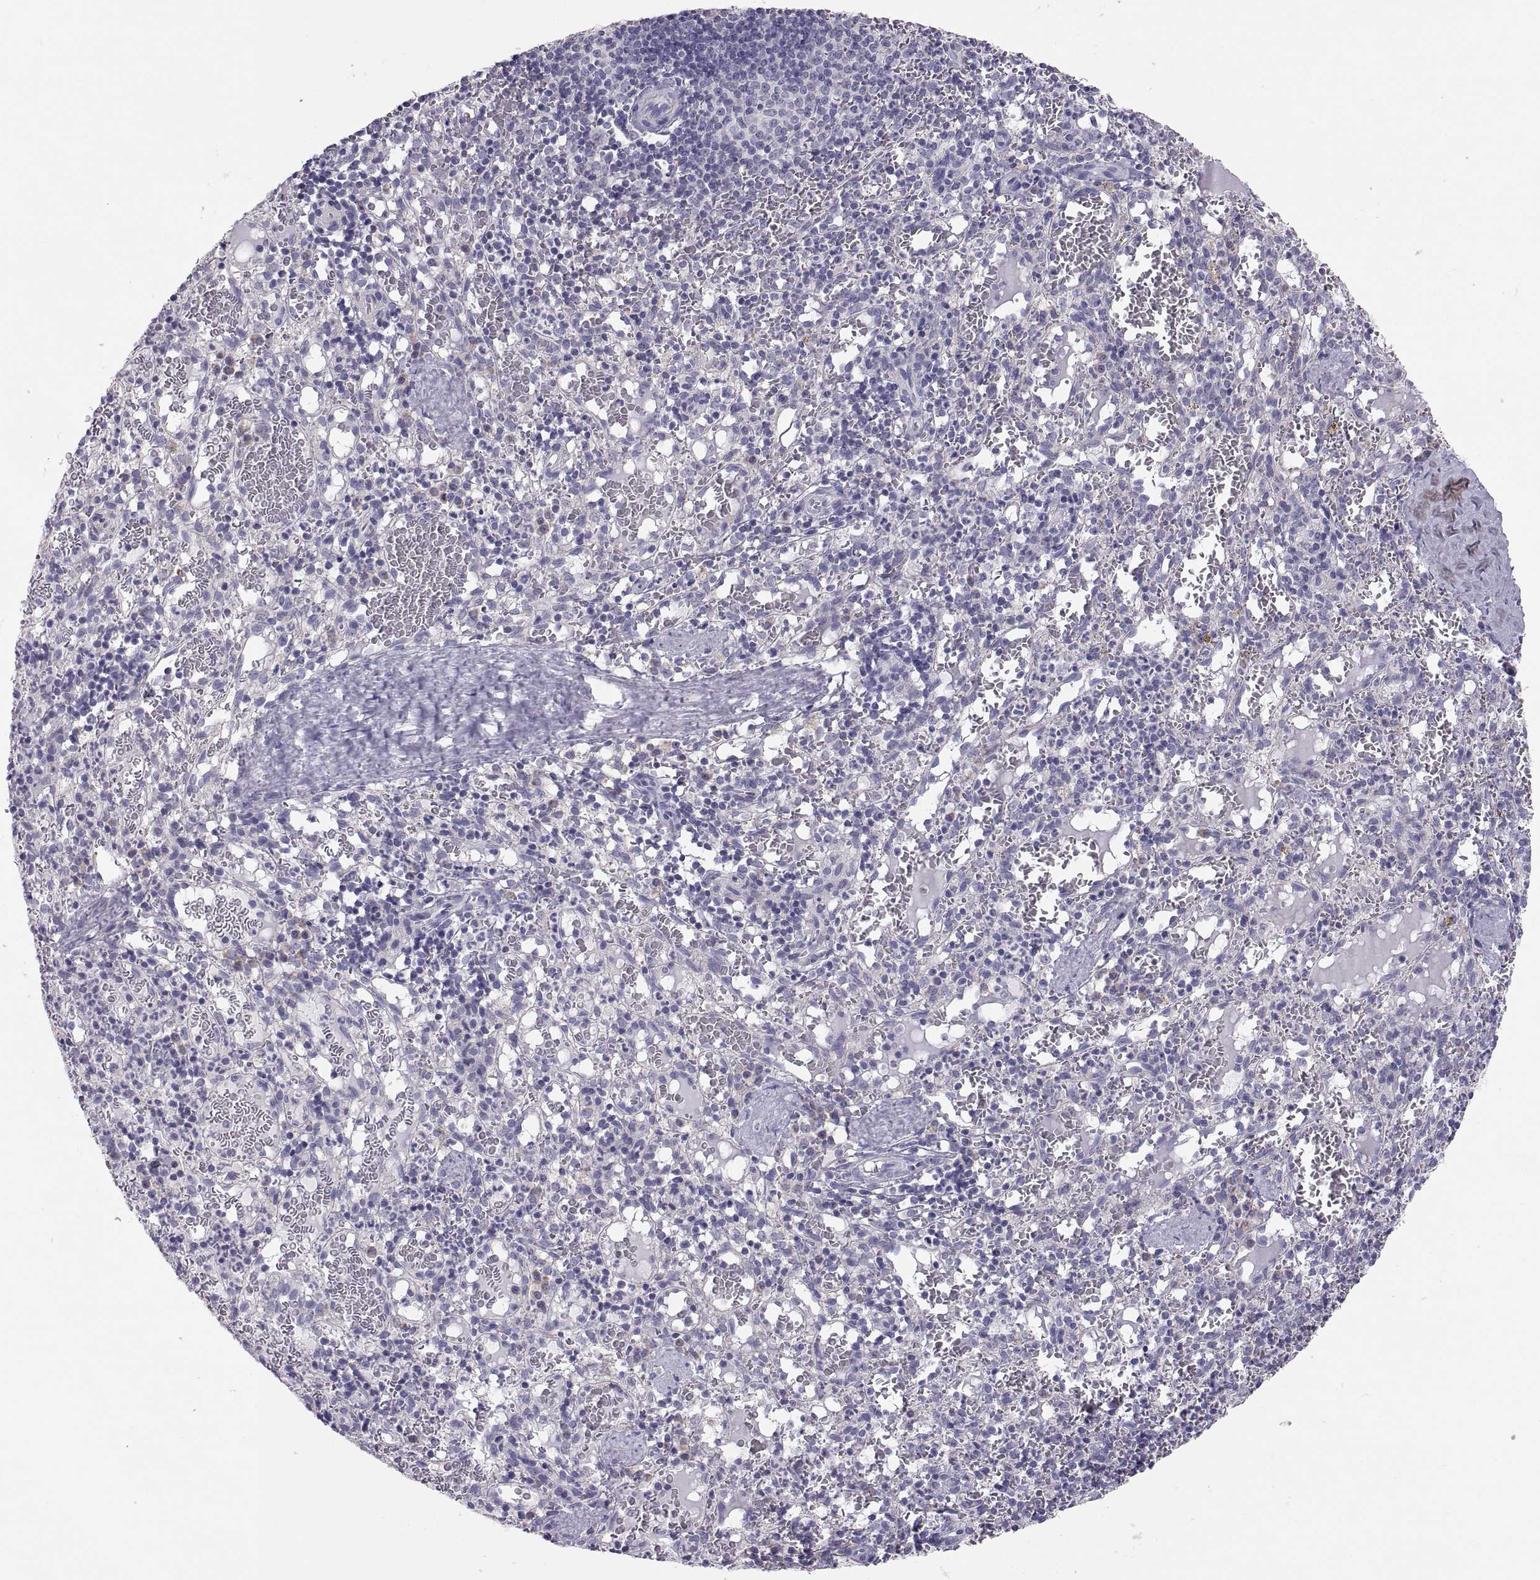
{"staining": {"intensity": "negative", "quantity": "none", "location": "none"}, "tissue": "spleen", "cell_type": "Cells in red pulp", "image_type": "normal", "snomed": [{"axis": "morphology", "description": "Normal tissue, NOS"}, {"axis": "topography", "description": "Spleen"}], "caption": "The micrograph demonstrates no staining of cells in red pulp in benign spleen.", "gene": "TNNC1", "patient": {"sex": "male", "age": 11}}